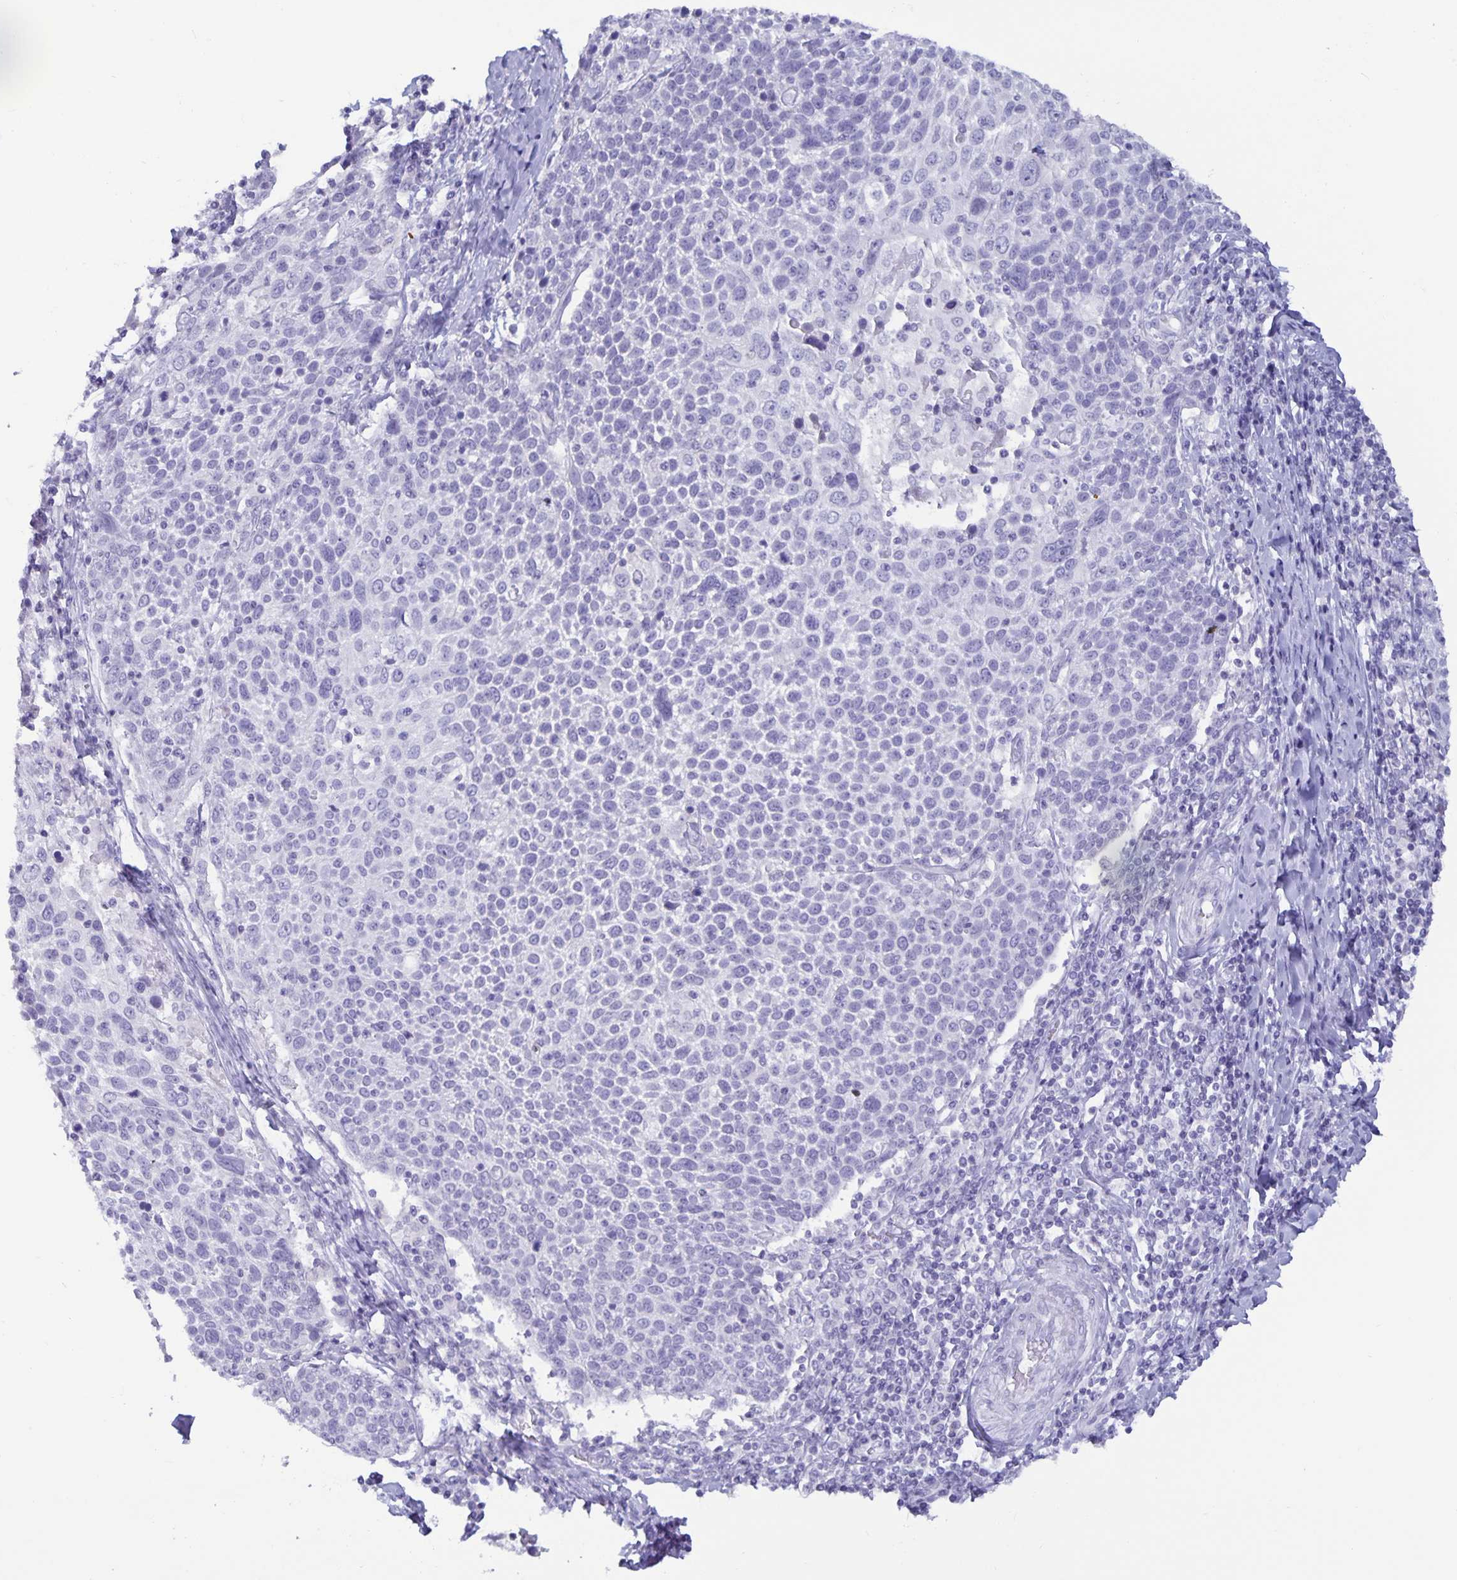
{"staining": {"intensity": "negative", "quantity": "none", "location": "none"}, "tissue": "cervical cancer", "cell_type": "Tumor cells", "image_type": "cancer", "snomed": [{"axis": "morphology", "description": "Squamous cell carcinoma, NOS"}, {"axis": "topography", "description": "Cervix"}], "caption": "Tumor cells show no significant expression in cervical cancer.", "gene": "BPIFA3", "patient": {"sex": "female", "age": 61}}